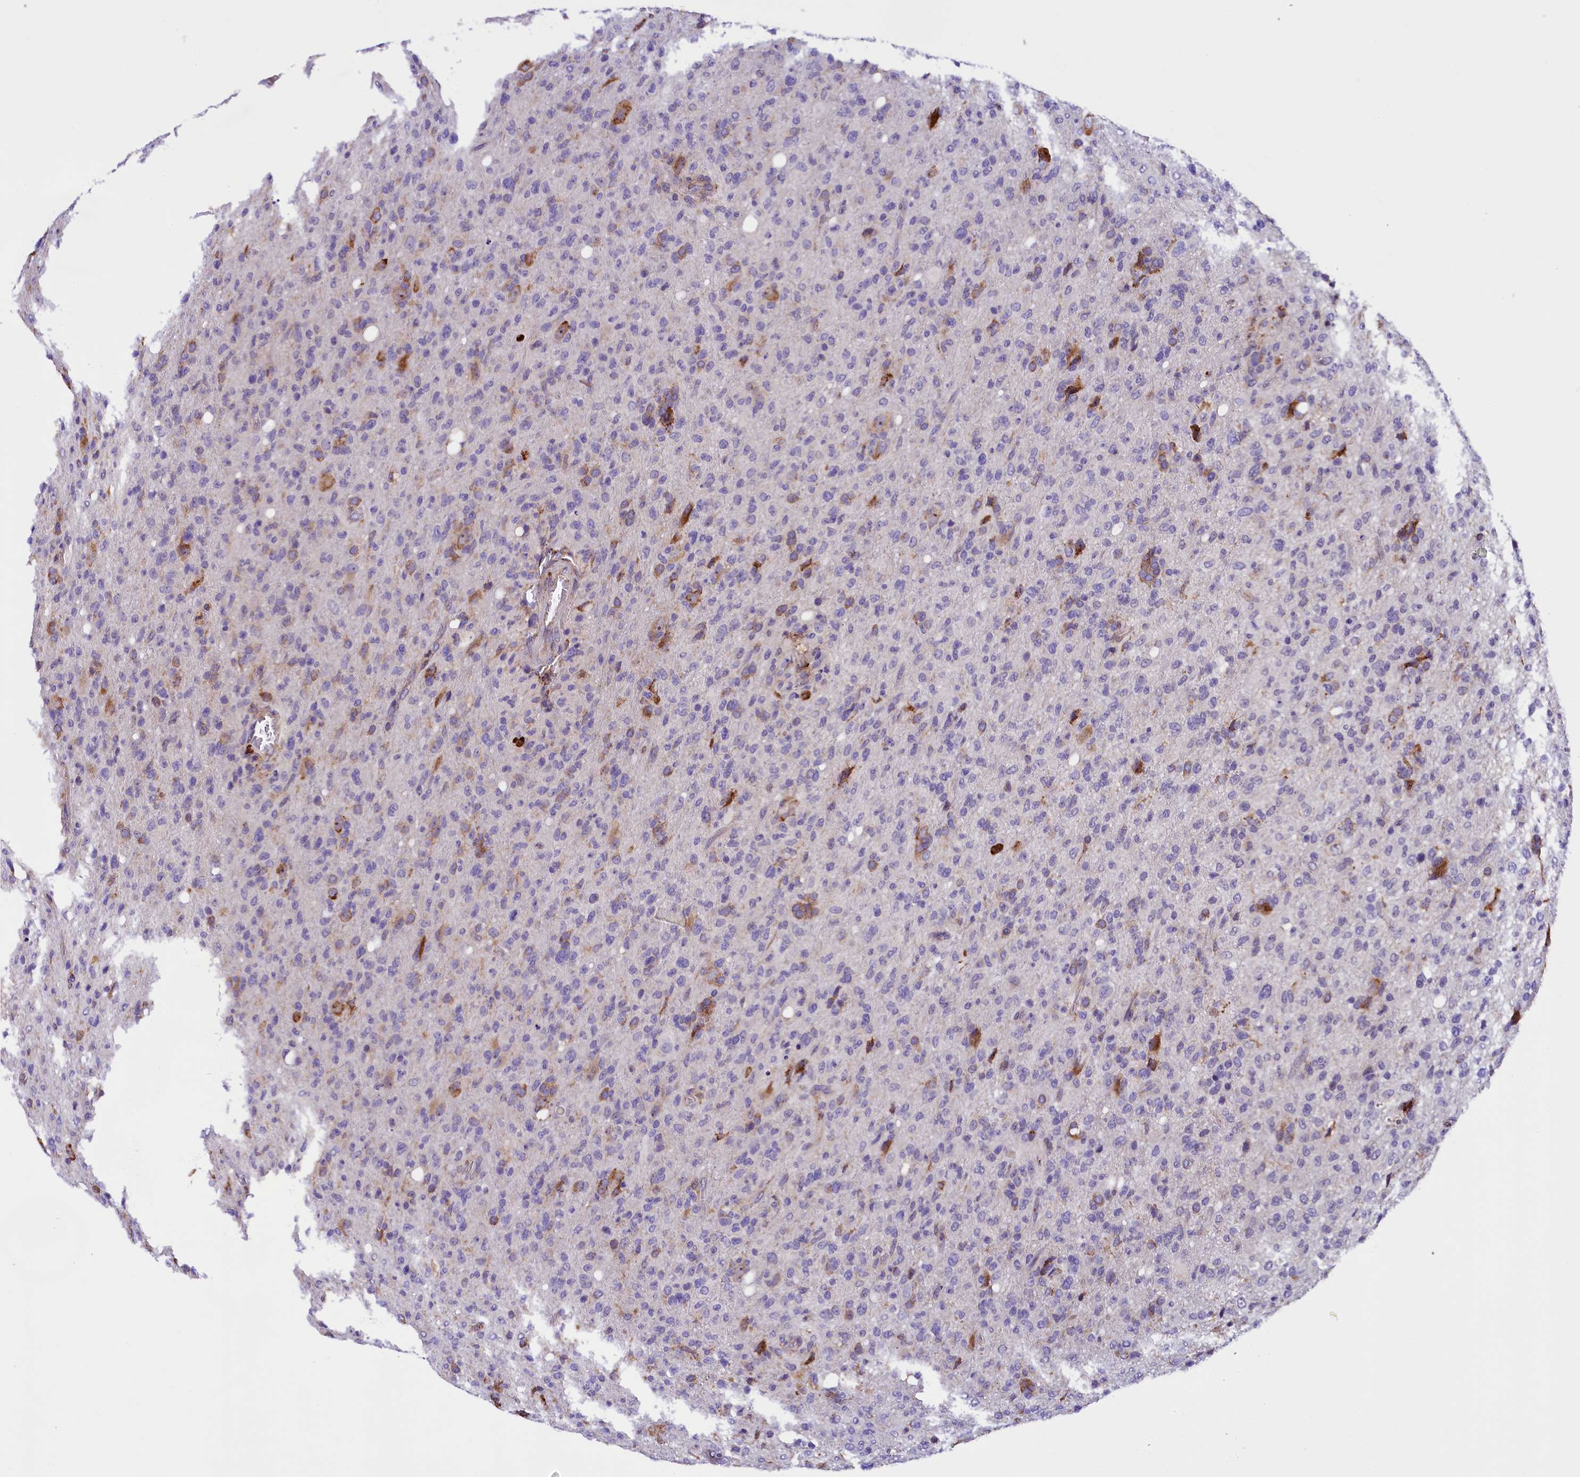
{"staining": {"intensity": "negative", "quantity": "none", "location": "none"}, "tissue": "glioma", "cell_type": "Tumor cells", "image_type": "cancer", "snomed": [{"axis": "morphology", "description": "Glioma, malignant, High grade"}, {"axis": "topography", "description": "Brain"}], "caption": "High-grade glioma (malignant) was stained to show a protein in brown. There is no significant positivity in tumor cells.", "gene": "CAPS2", "patient": {"sex": "female", "age": 57}}